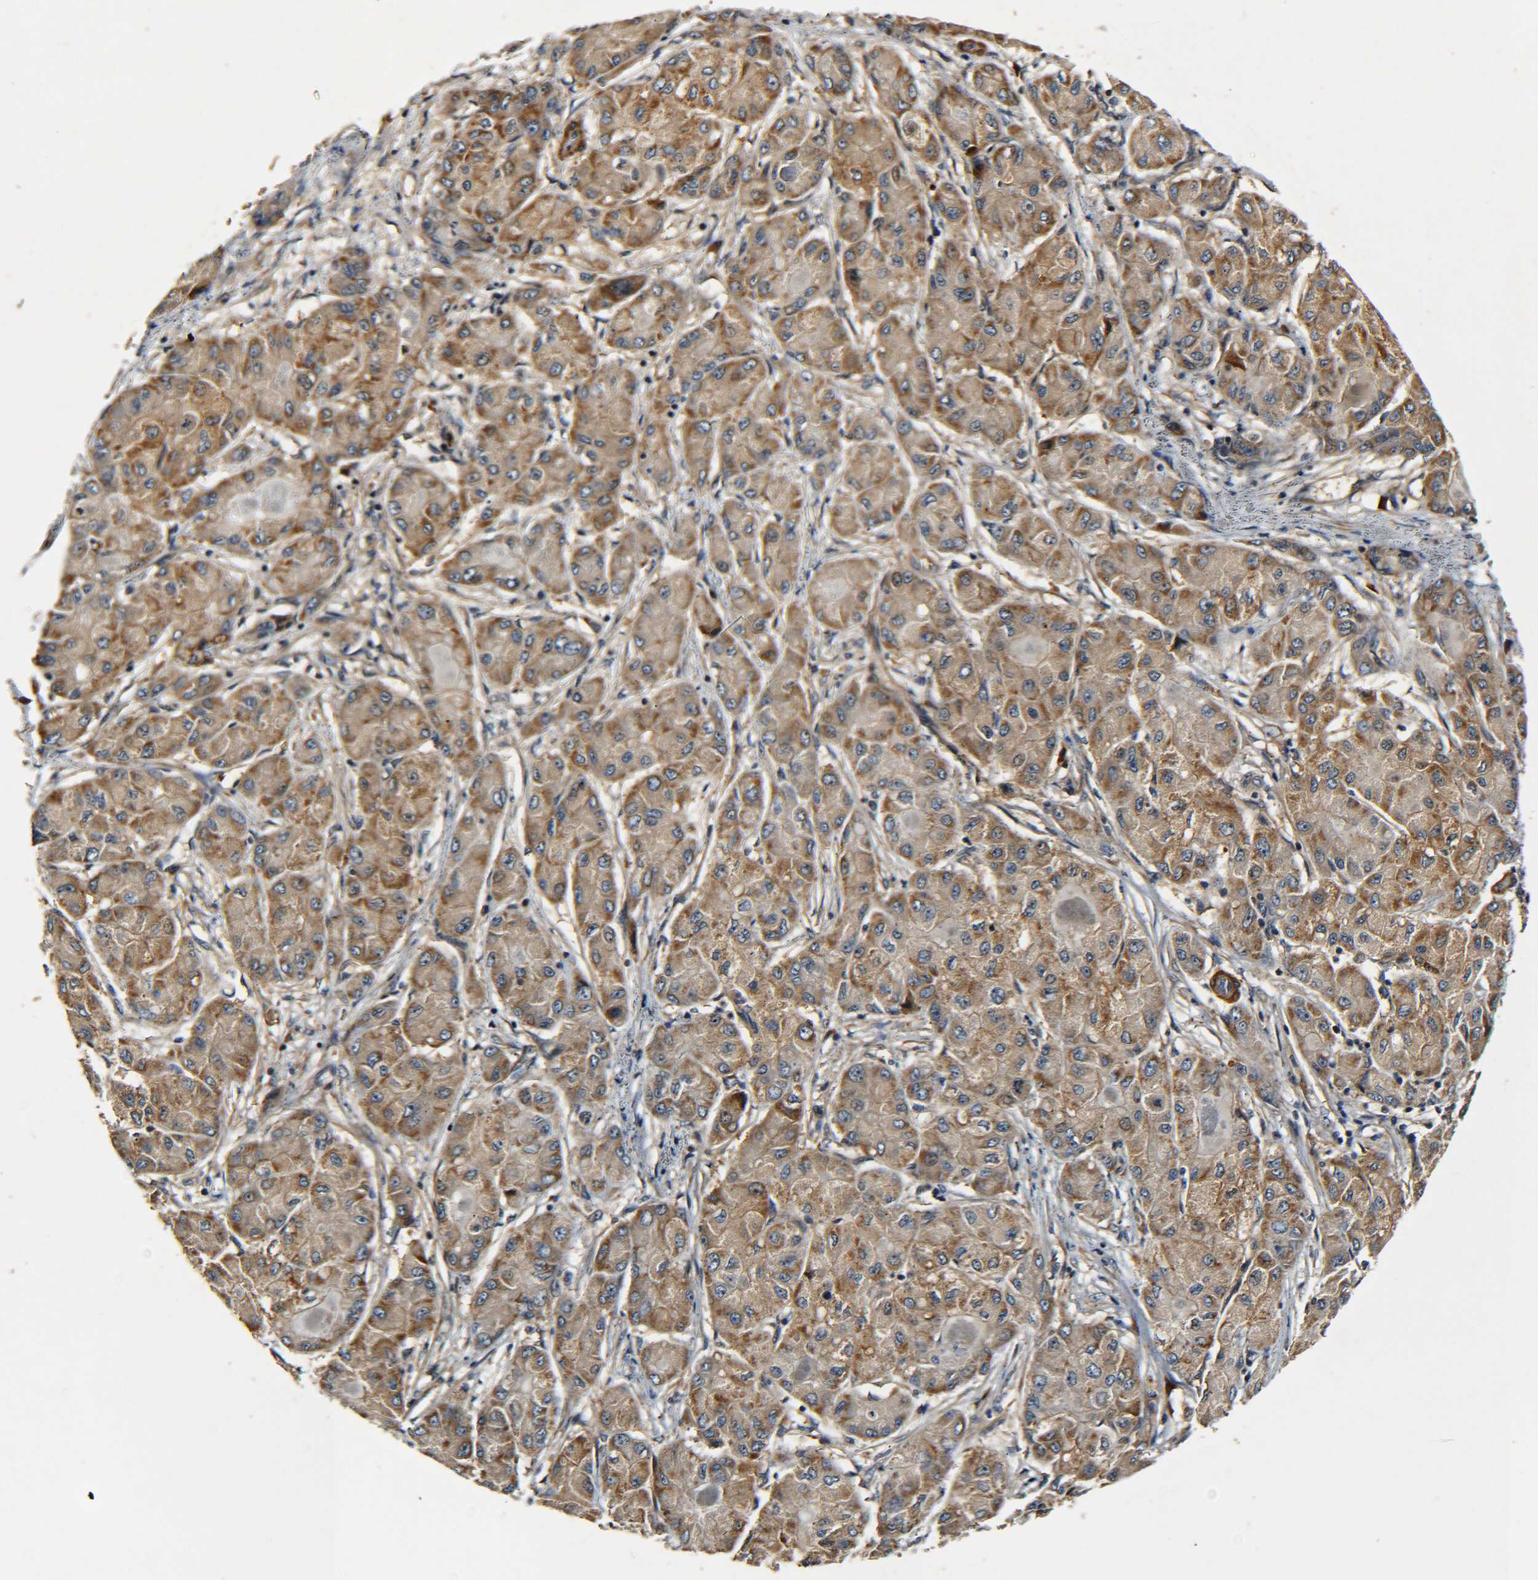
{"staining": {"intensity": "moderate", "quantity": ">75%", "location": "cytoplasmic/membranous"}, "tissue": "liver cancer", "cell_type": "Tumor cells", "image_type": "cancer", "snomed": [{"axis": "morphology", "description": "Carcinoma, Hepatocellular, NOS"}, {"axis": "topography", "description": "Liver"}], "caption": "Immunohistochemical staining of human hepatocellular carcinoma (liver) exhibits medium levels of moderate cytoplasmic/membranous protein positivity in approximately >75% of tumor cells.", "gene": "MEIS1", "patient": {"sex": "male", "age": 80}}